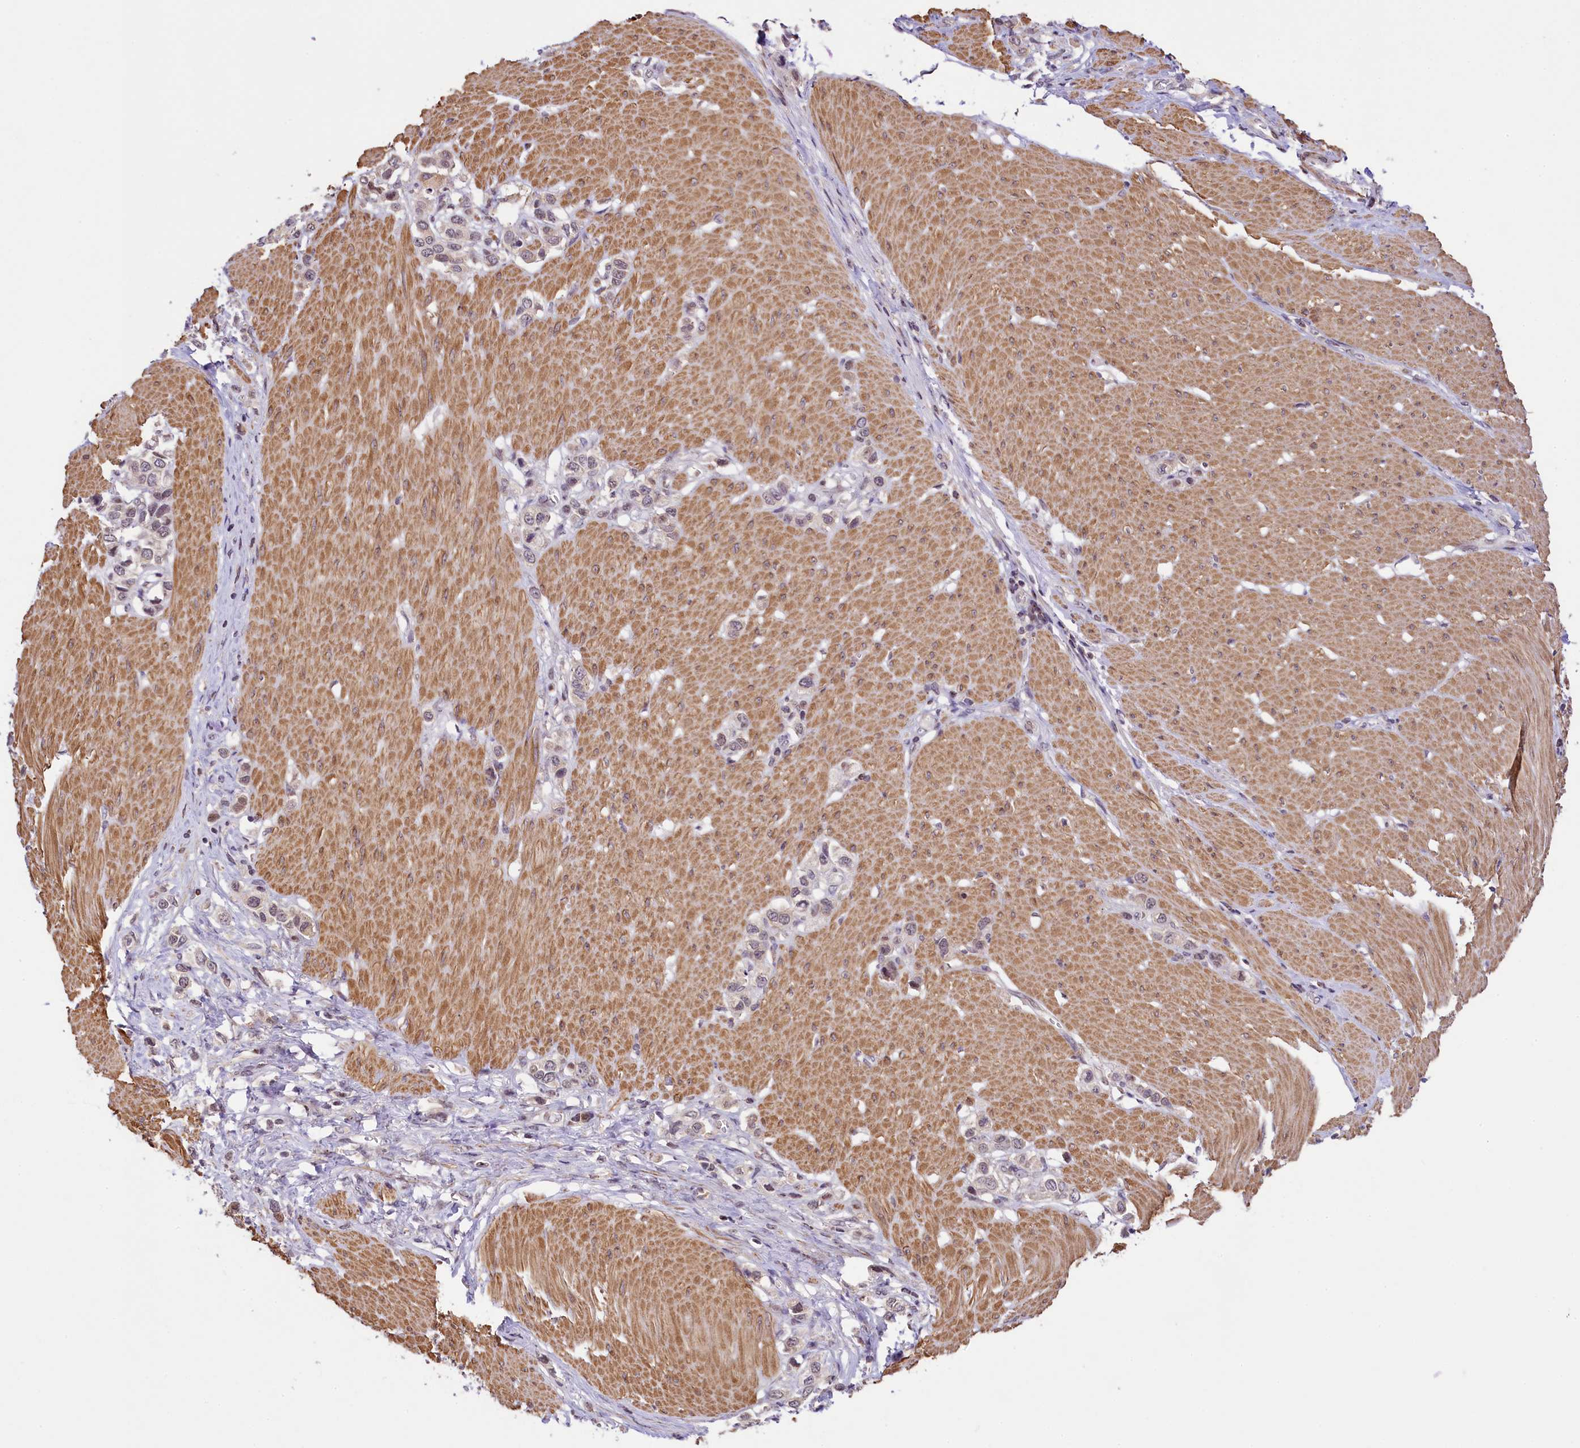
{"staining": {"intensity": "negative", "quantity": "none", "location": "none"}, "tissue": "stomach cancer", "cell_type": "Tumor cells", "image_type": "cancer", "snomed": [{"axis": "morphology", "description": "Normal tissue, NOS"}, {"axis": "morphology", "description": "Adenocarcinoma, NOS"}, {"axis": "topography", "description": "Stomach, upper"}, {"axis": "topography", "description": "Stomach"}], "caption": "A micrograph of adenocarcinoma (stomach) stained for a protein shows no brown staining in tumor cells. (IHC, brightfield microscopy, high magnification).", "gene": "RBBP8", "patient": {"sex": "female", "age": 65}}